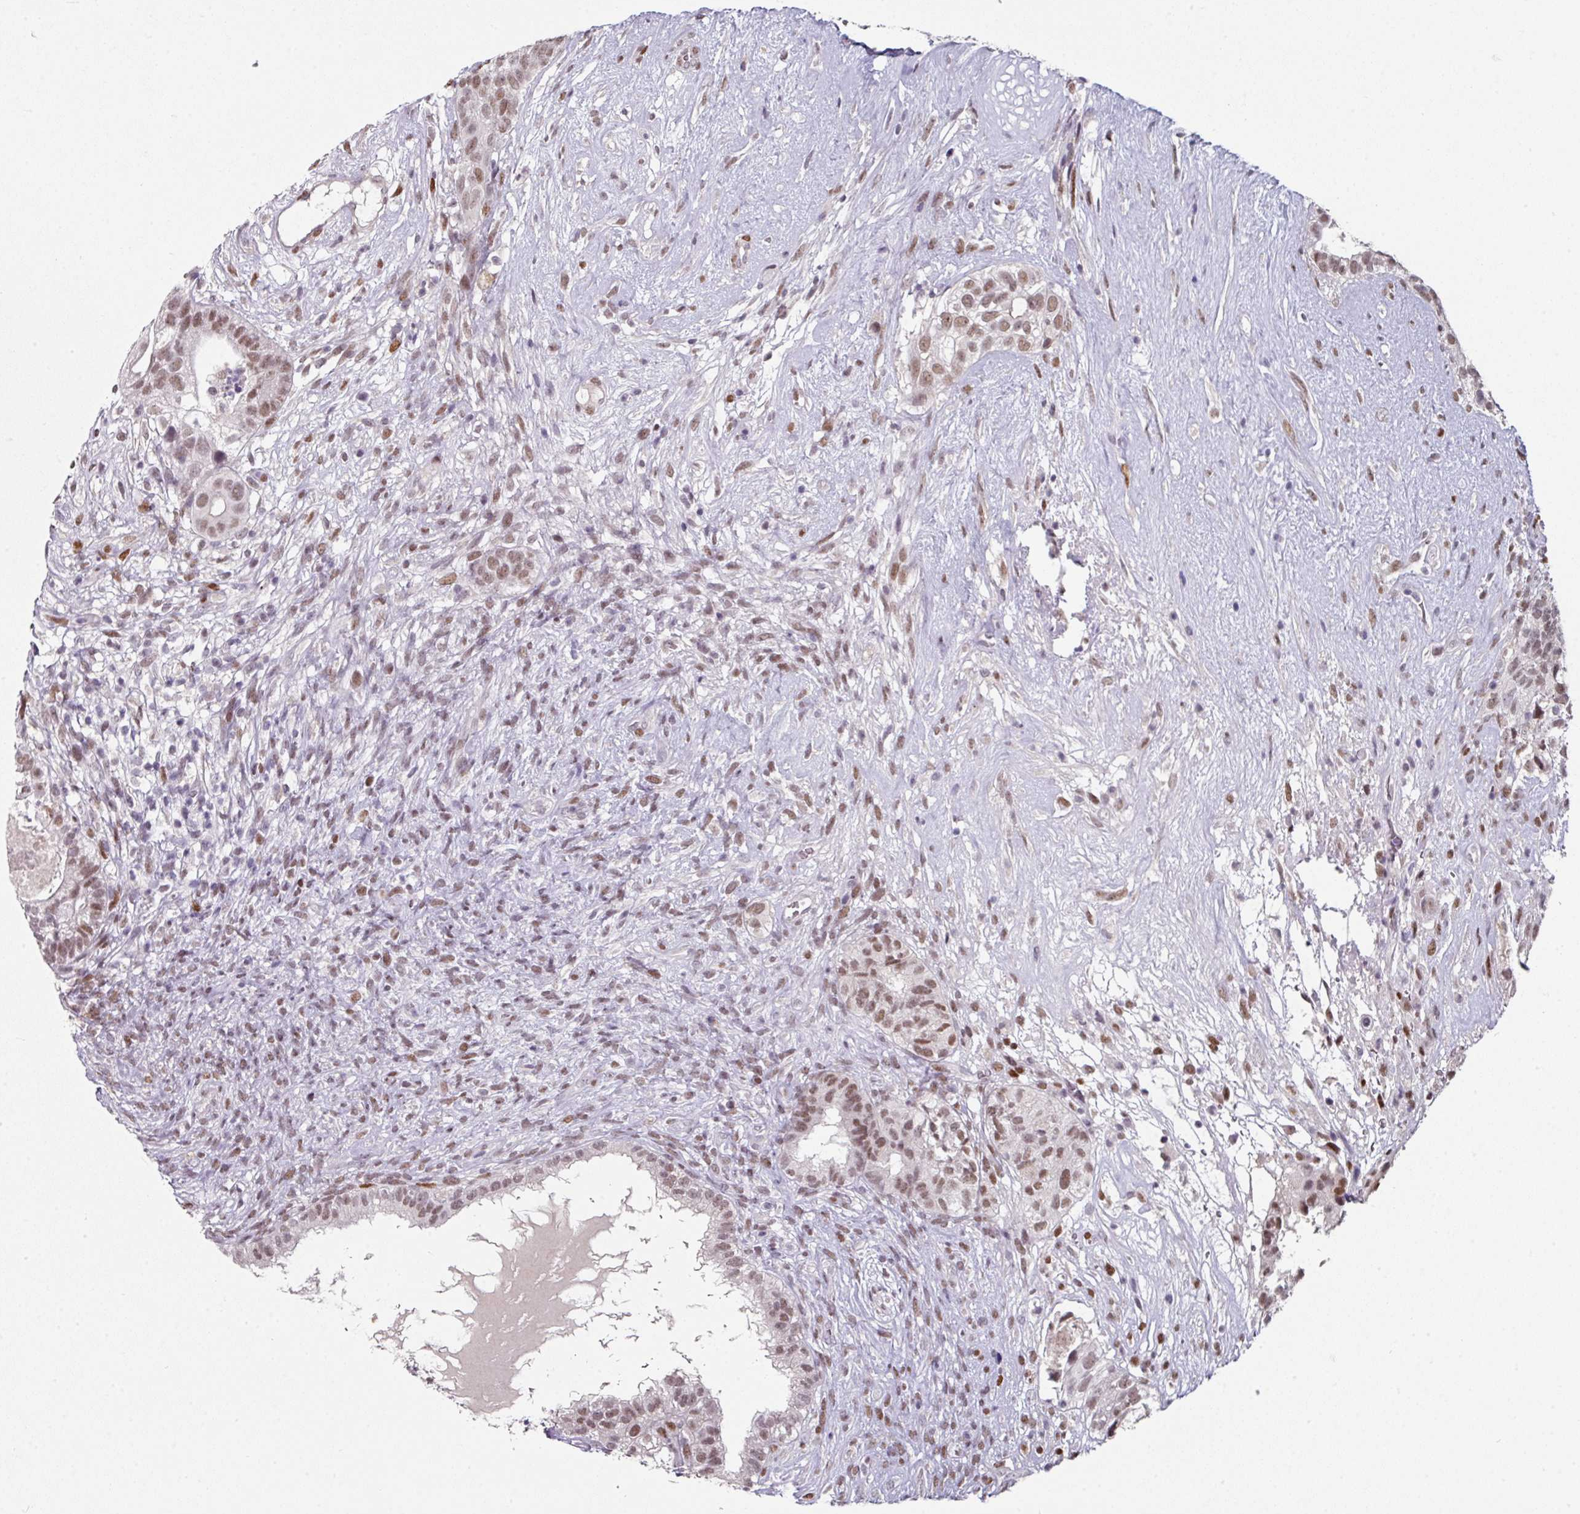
{"staining": {"intensity": "moderate", "quantity": ">75%", "location": "nuclear"}, "tissue": "testis cancer", "cell_type": "Tumor cells", "image_type": "cancer", "snomed": [{"axis": "morphology", "description": "Seminoma, NOS"}, {"axis": "morphology", "description": "Carcinoma, Embryonal, NOS"}, {"axis": "topography", "description": "Testis"}], "caption": "The immunohistochemical stain highlights moderate nuclear expression in tumor cells of testis seminoma tissue.", "gene": "ELK1", "patient": {"sex": "male", "age": 41}}